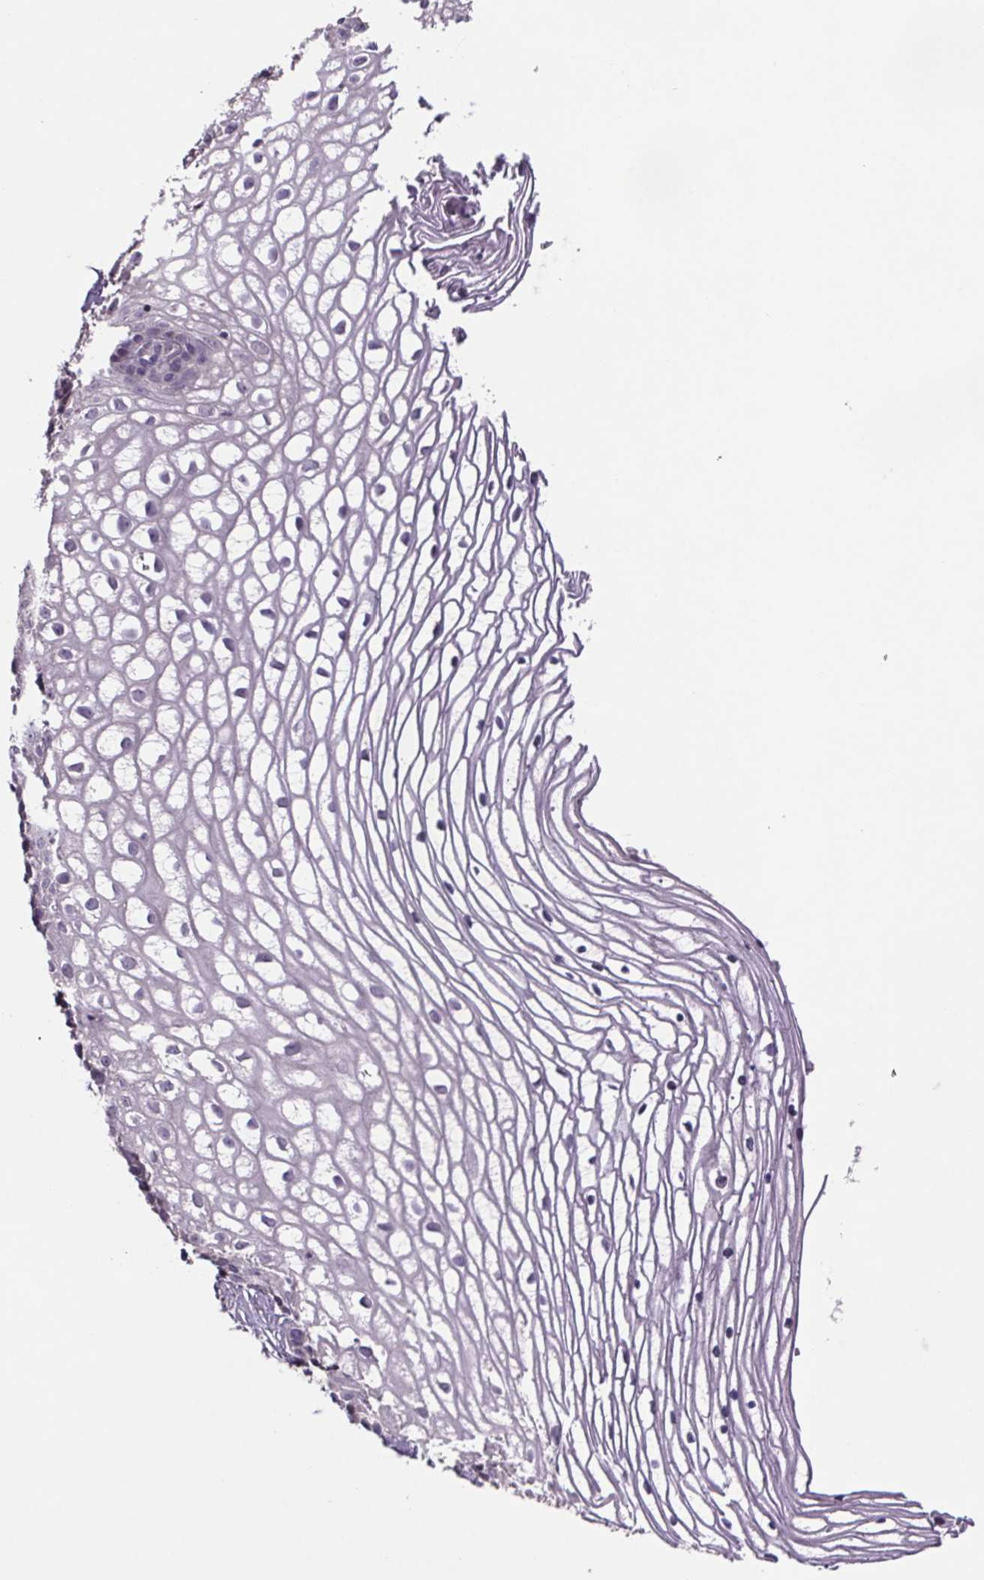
{"staining": {"intensity": "weak", "quantity": ">75%", "location": "cytoplasmic/membranous"}, "tissue": "cervix", "cell_type": "Glandular cells", "image_type": "normal", "snomed": [{"axis": "morphology", "description": "Normal tissue, NOS"}, {"axis": "topography", "description": "Cervix"}], "caption": "Cervix stained with IHC exhibits weak cytoplasmic/membranous expression in about >75% of glandular cells. The protein of interest is shown in brown color, while the nuclei are stained blue.", "gene": "CLN3", "patient": {"sex": "female", "age": 40}}